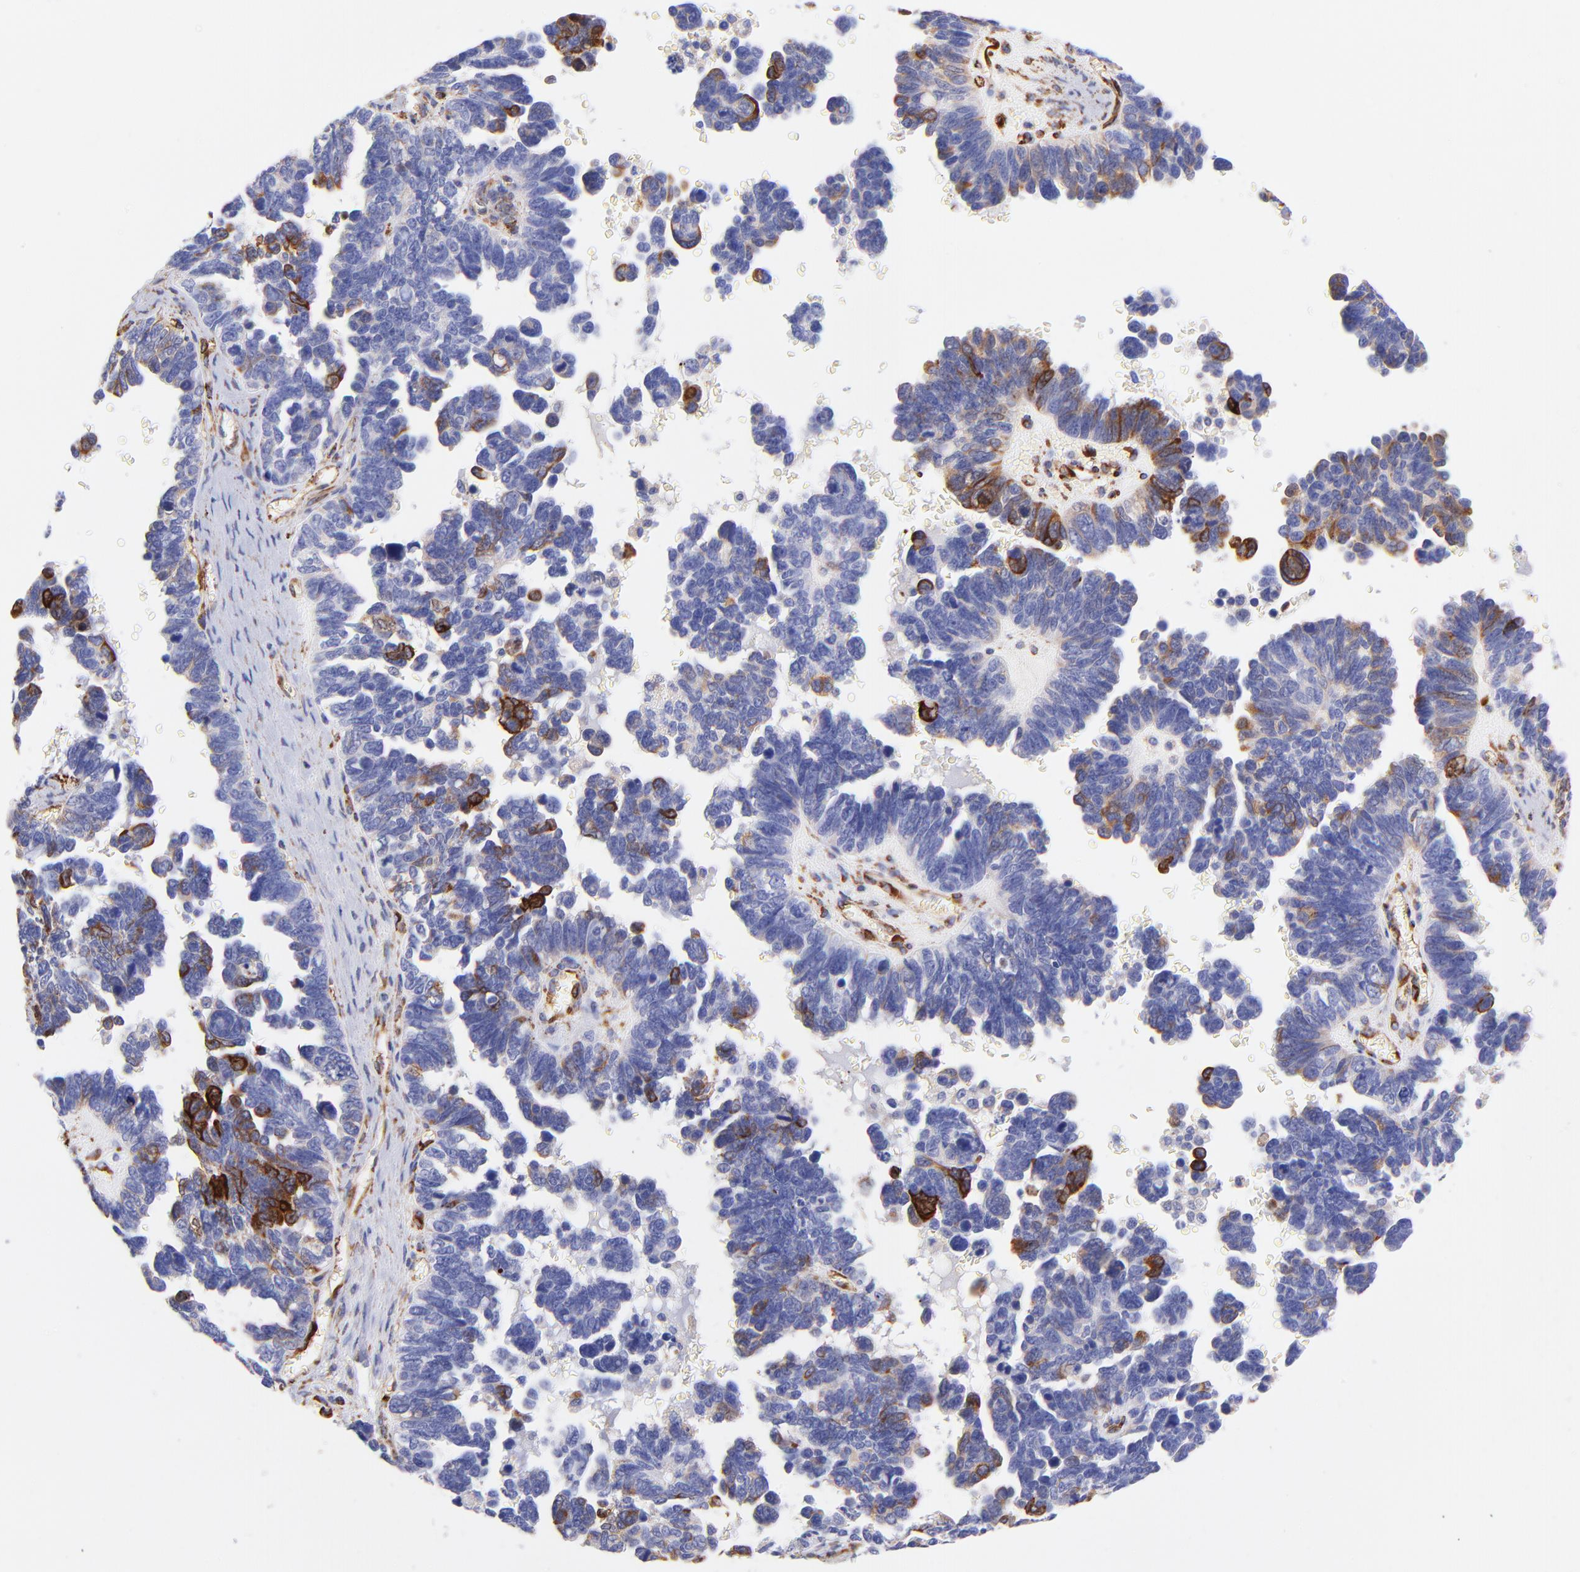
{"staining": {"intensity": "strong", "quantity": "<25%", "location": "cytoplasmic/membranous"}, "tissue": "ovarian cancer", "cell_type": "Tumor cells", "image_type": "cancer", "snomed": [{"axis": "morphology", "description": "Cystadenocarcinoma, serous, NOS"}, {"axis": "topography", "description": "Ovary"}], "caption": "Protein expression analysis of human ovarian cancer reveals strong cytoplasmic/membranous expression in approximately <25% of tumor cells.", "gene": "SPARC", "patient": {"sex": "female", "age": 69}}